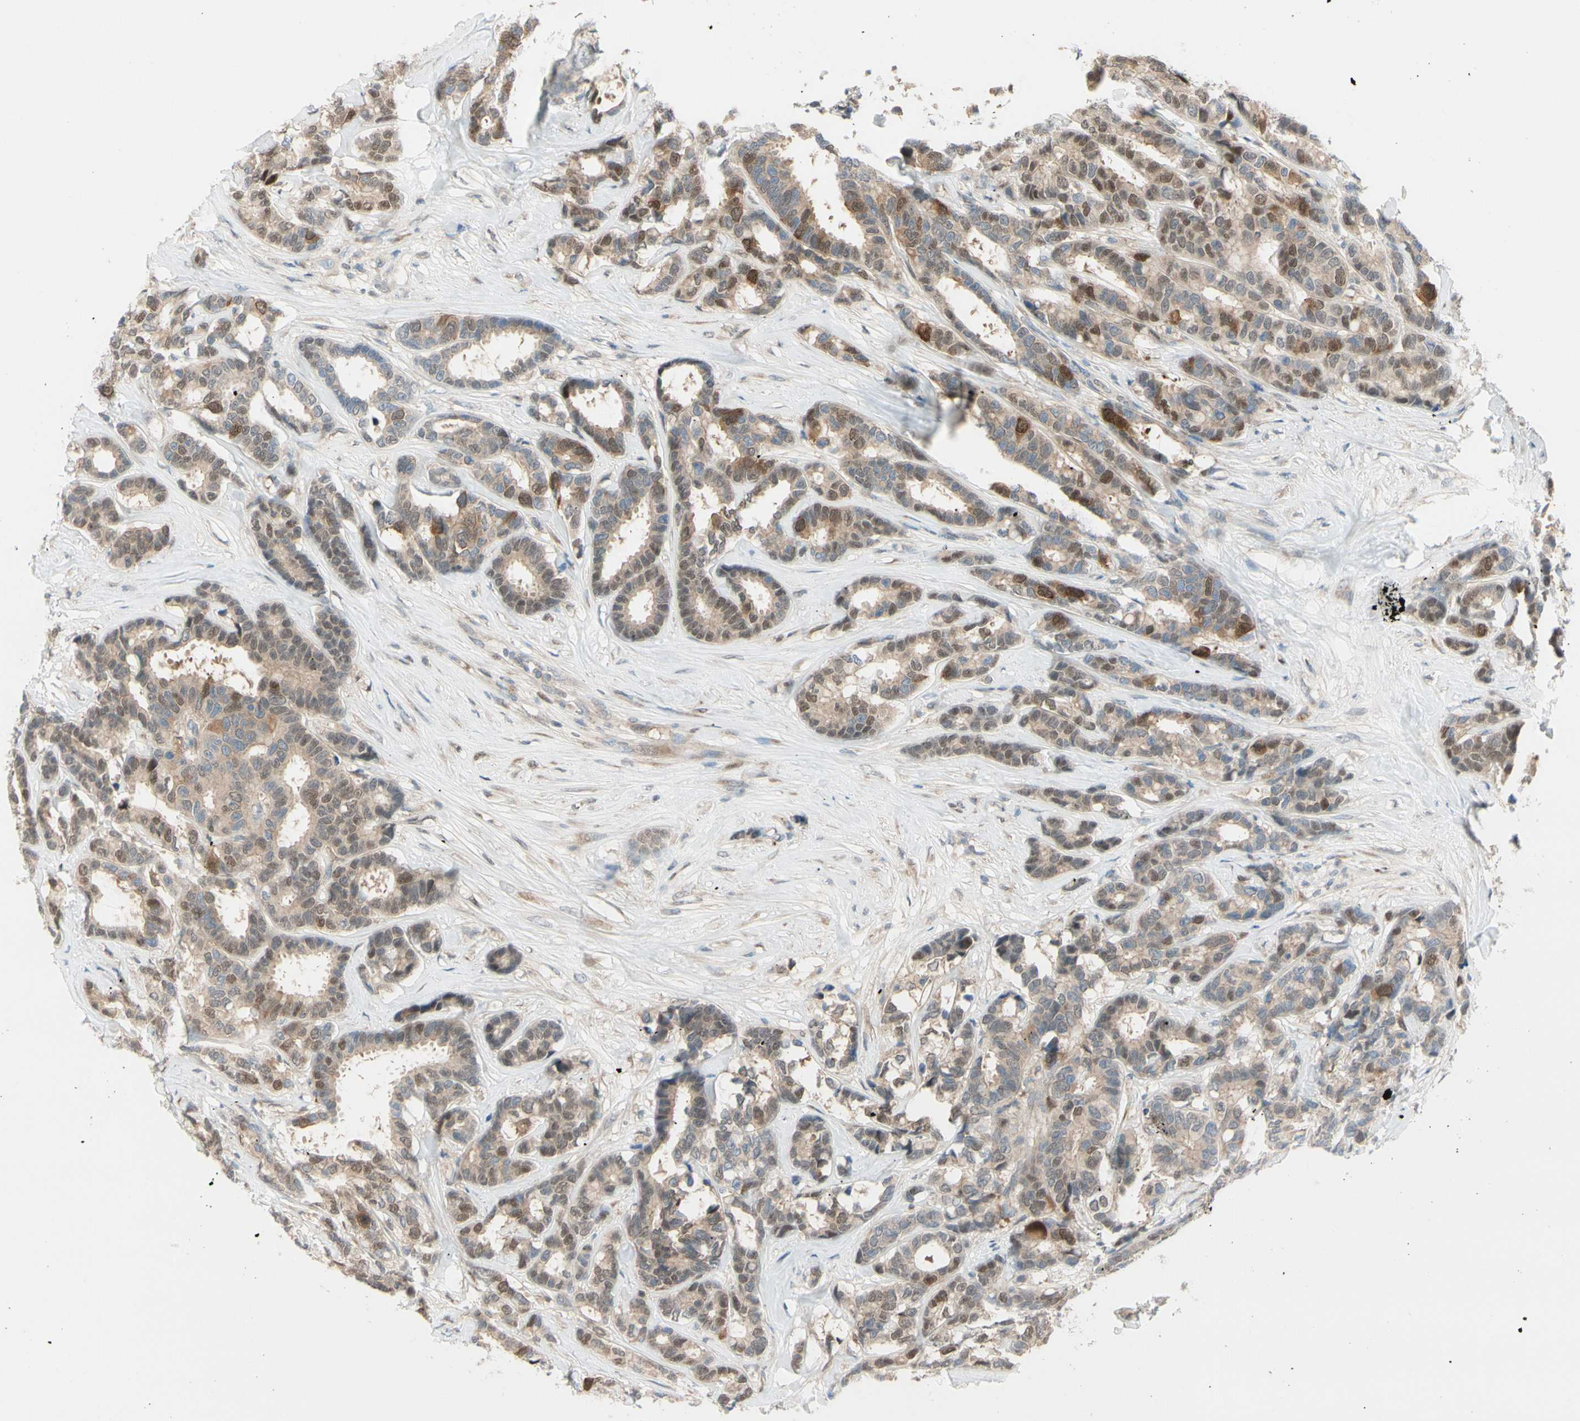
{"staining": {"intensity": "moderate", "quantity": "25%-75%", "location": "cytoplasmic/membranous,nuclear"}, "tissue": "breast cancer", "cell_type": "Tumor cells", "image_type": "cancer", "snomed": [{"axis": "morphology", "description": "Duct carcinoma"}, {"axis": "topography", "description": "Breast"}], "caption": "There is medium levels of moderate cytoplasmic/membranous and nuclear positivity in tumor cells of infiltrating ductal carcinoma (breast), as demonstrated by immunohistochemical staining (brown color).", "gene": "PTTG1", "patient": {"sex": "female", "age": 87}}